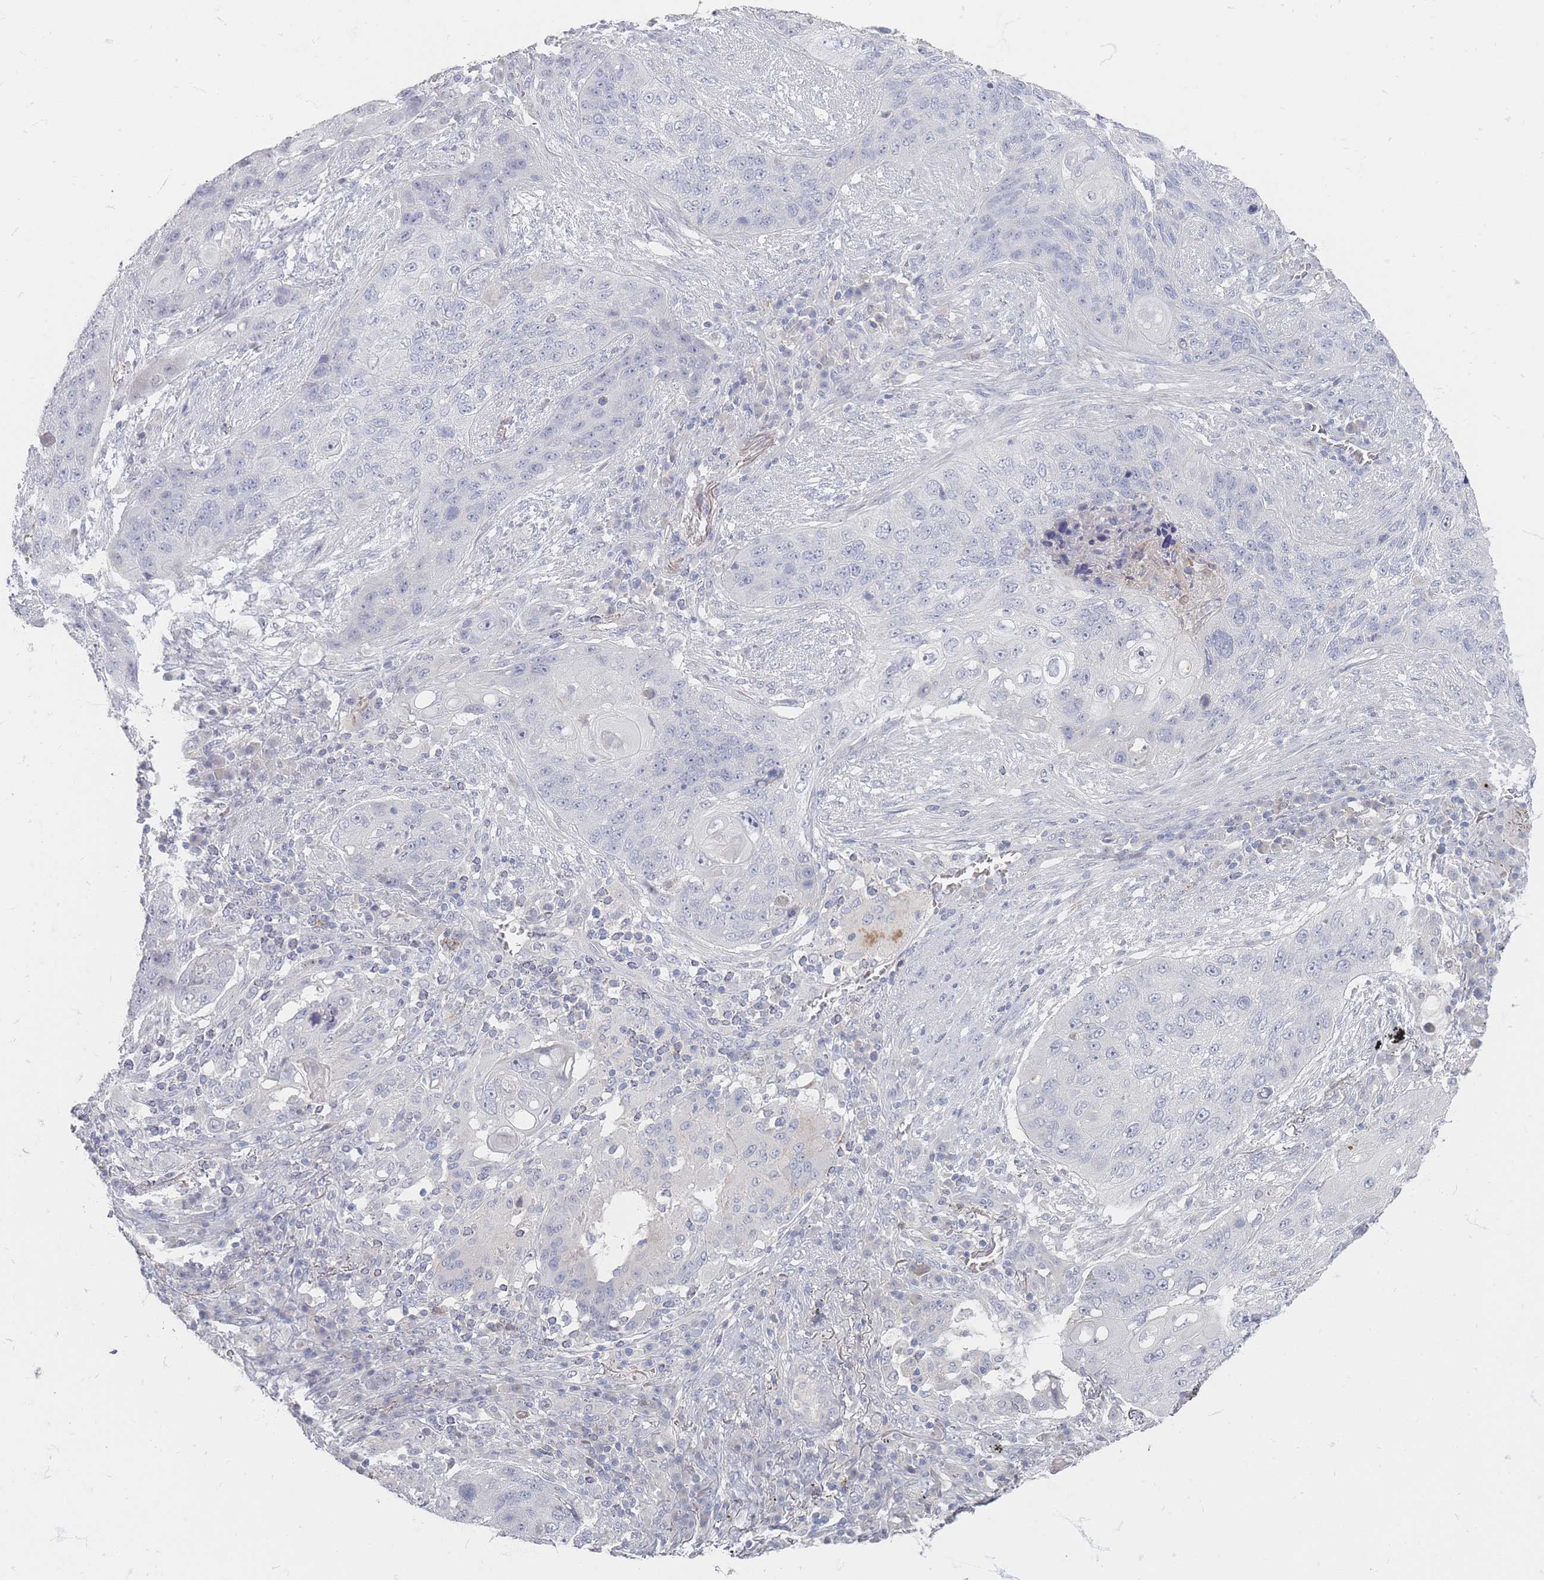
{"staining": {"intensity": "negative", "quantity": "none", "location": "none"}, "tissue": "lung cancer", "cell_type": "Tumor cells", "image_type": "cancer", "snomed": [{"axis": "morphology", "description": "Squamous cell carcinoma, NOS"}, {"axis": "topography", "description": "Lung"}], "caption": "Immunohistochemistry histopathology image of squamous cell carcinoma (lung) stained for a protein (brown), which demonstrates no positivity in tumor cells.", "gene": "CD37", "patient": {"sex": "female", "age": 63}}